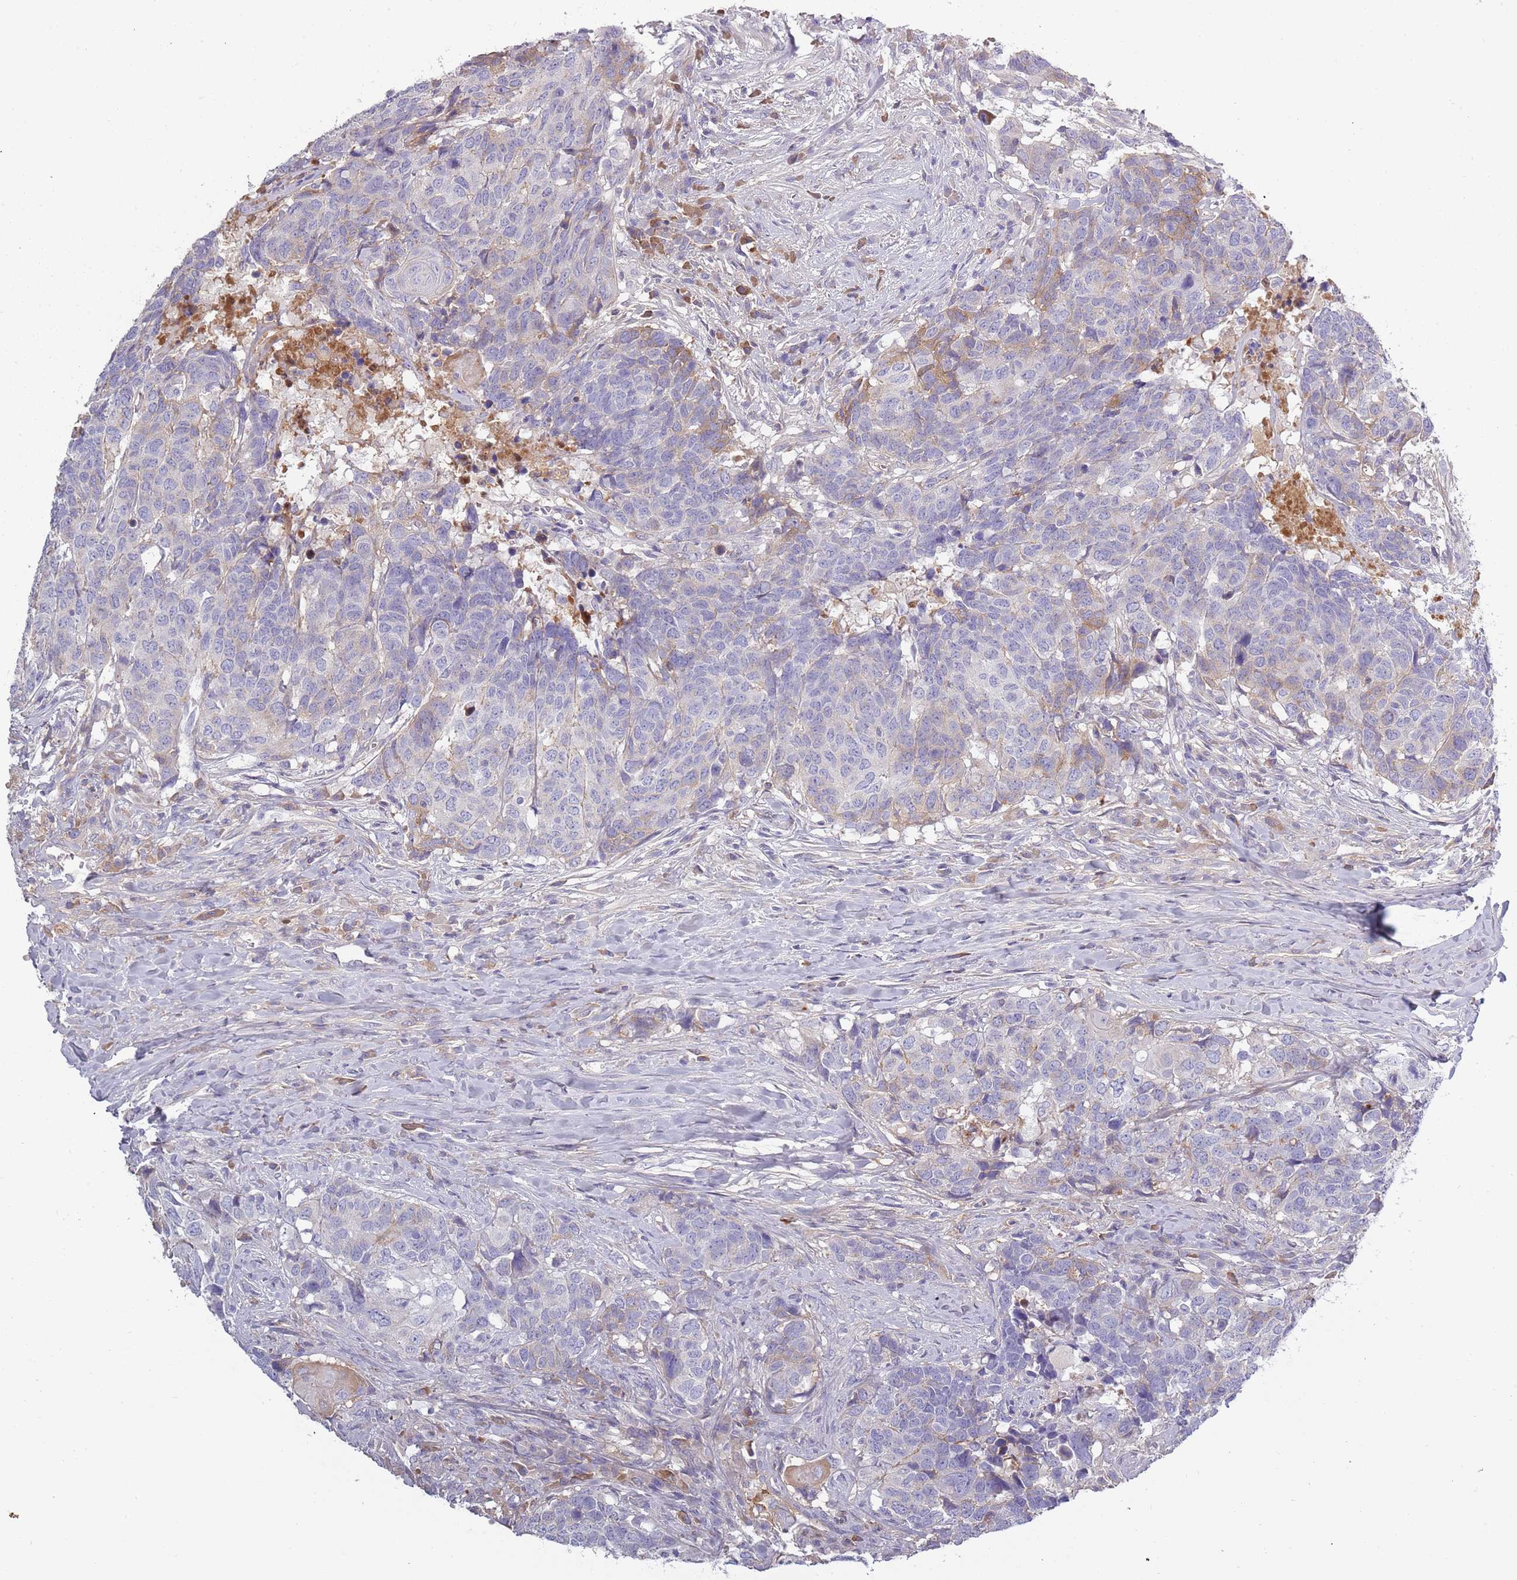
{"staining": {"intensity": "negative", "quantity": "none", "location": "none"}, "tissue": "head and neck cancer", "cell_type": "Tumor cells", "image_type": "cancer", "snomed": [{"axis": "morphology", "description": "Normal tissue, NOS"}, {"axis": "morphology", "description": "Squamous cell carcinoma, NOS"}, {"axis": "topography", "description": "Skeletal muscle"}, {"axis": "topography", "description": "Vascular tissue"}, {"axis": "topography", "description": "Peripheral nerve tissue"}, {"axis": "topography", "description": "Head-Neck"}], "caption": "Image shows no significant protein positivity in tumor cells of squamous cell carcinoma (head and neck). The staining is performed using DAB (3,3'-diaminobenzidine) brown chromogen with nuclei counter-stained in using hematoxylin.", "gene": "TNFRSF6B", "patient": {"sex": "male", "age": 66}}